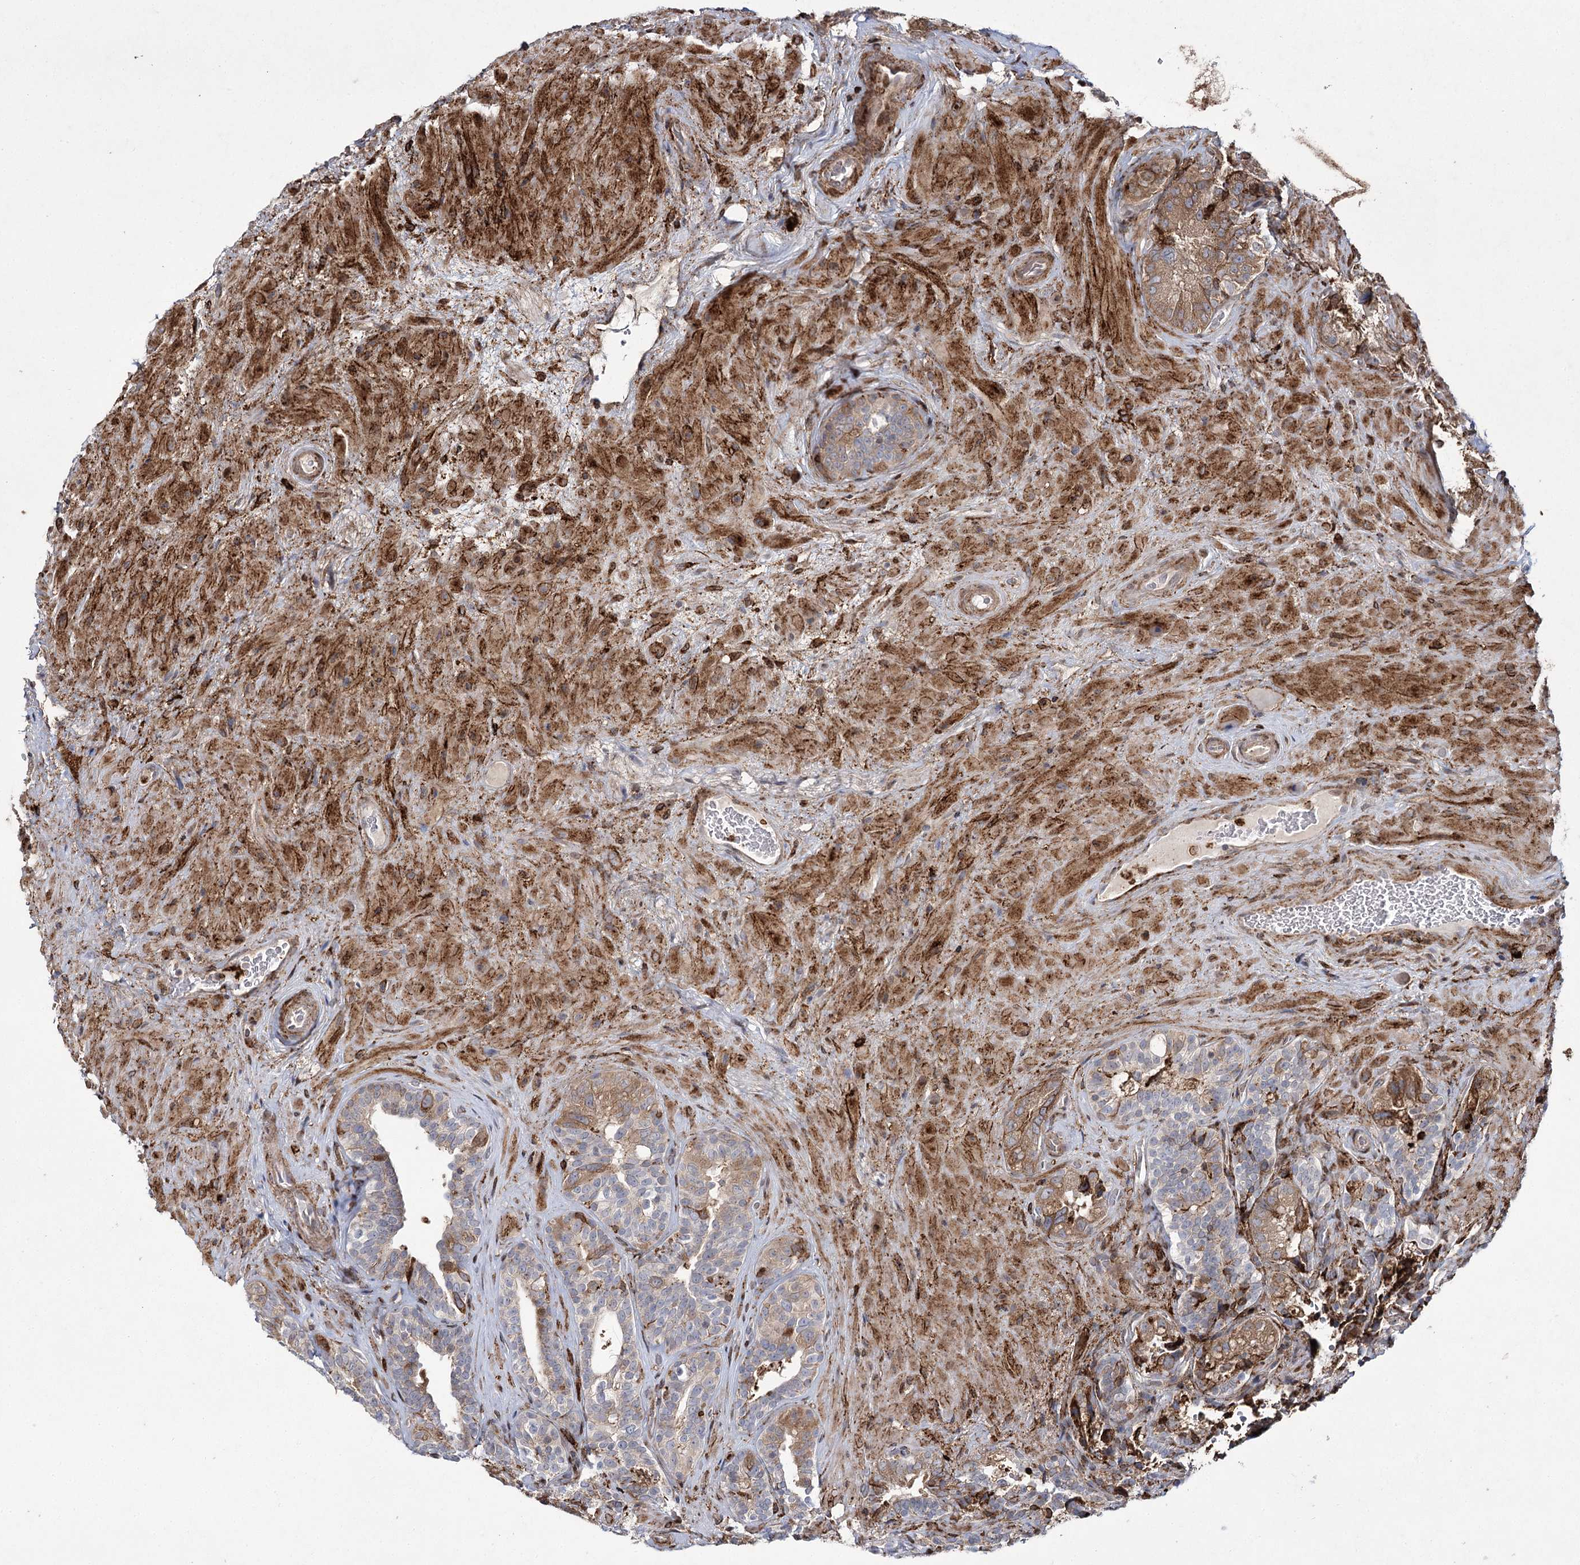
{"staining": {"intensity": "moderate", "quantity": "25%-75%", "location": "cytoplasmic/membranous"}, "tissue": "seminal vesicle", "cell_type": "Glandular cells", "image_type": "normal", "snomed": [{"axis": "morphology", "description": "Normal tissue, NOS"}, {"axis": "topography", "description": "Seminal veicle"}, {"axis": "topography", "description": "Peripheral nerve tissue"}], "caption": "Immunohistochemistry (IHC) staining of unremarkable seminal vesicle, which displays medium levels of moderate cytoplasmic/membranous expression in approximately 25%-75% of glandular cells indicating moderate cytoplasmic/membranous protein positivity. The staining was performed using DAB (3,3'-diaminobenzidine) (brown) for protein detection and nuclei were counterstained in hematoxylin (blue).", "gene": "DCUN1D4", "patient": {"sex": "male", "age": 67}}